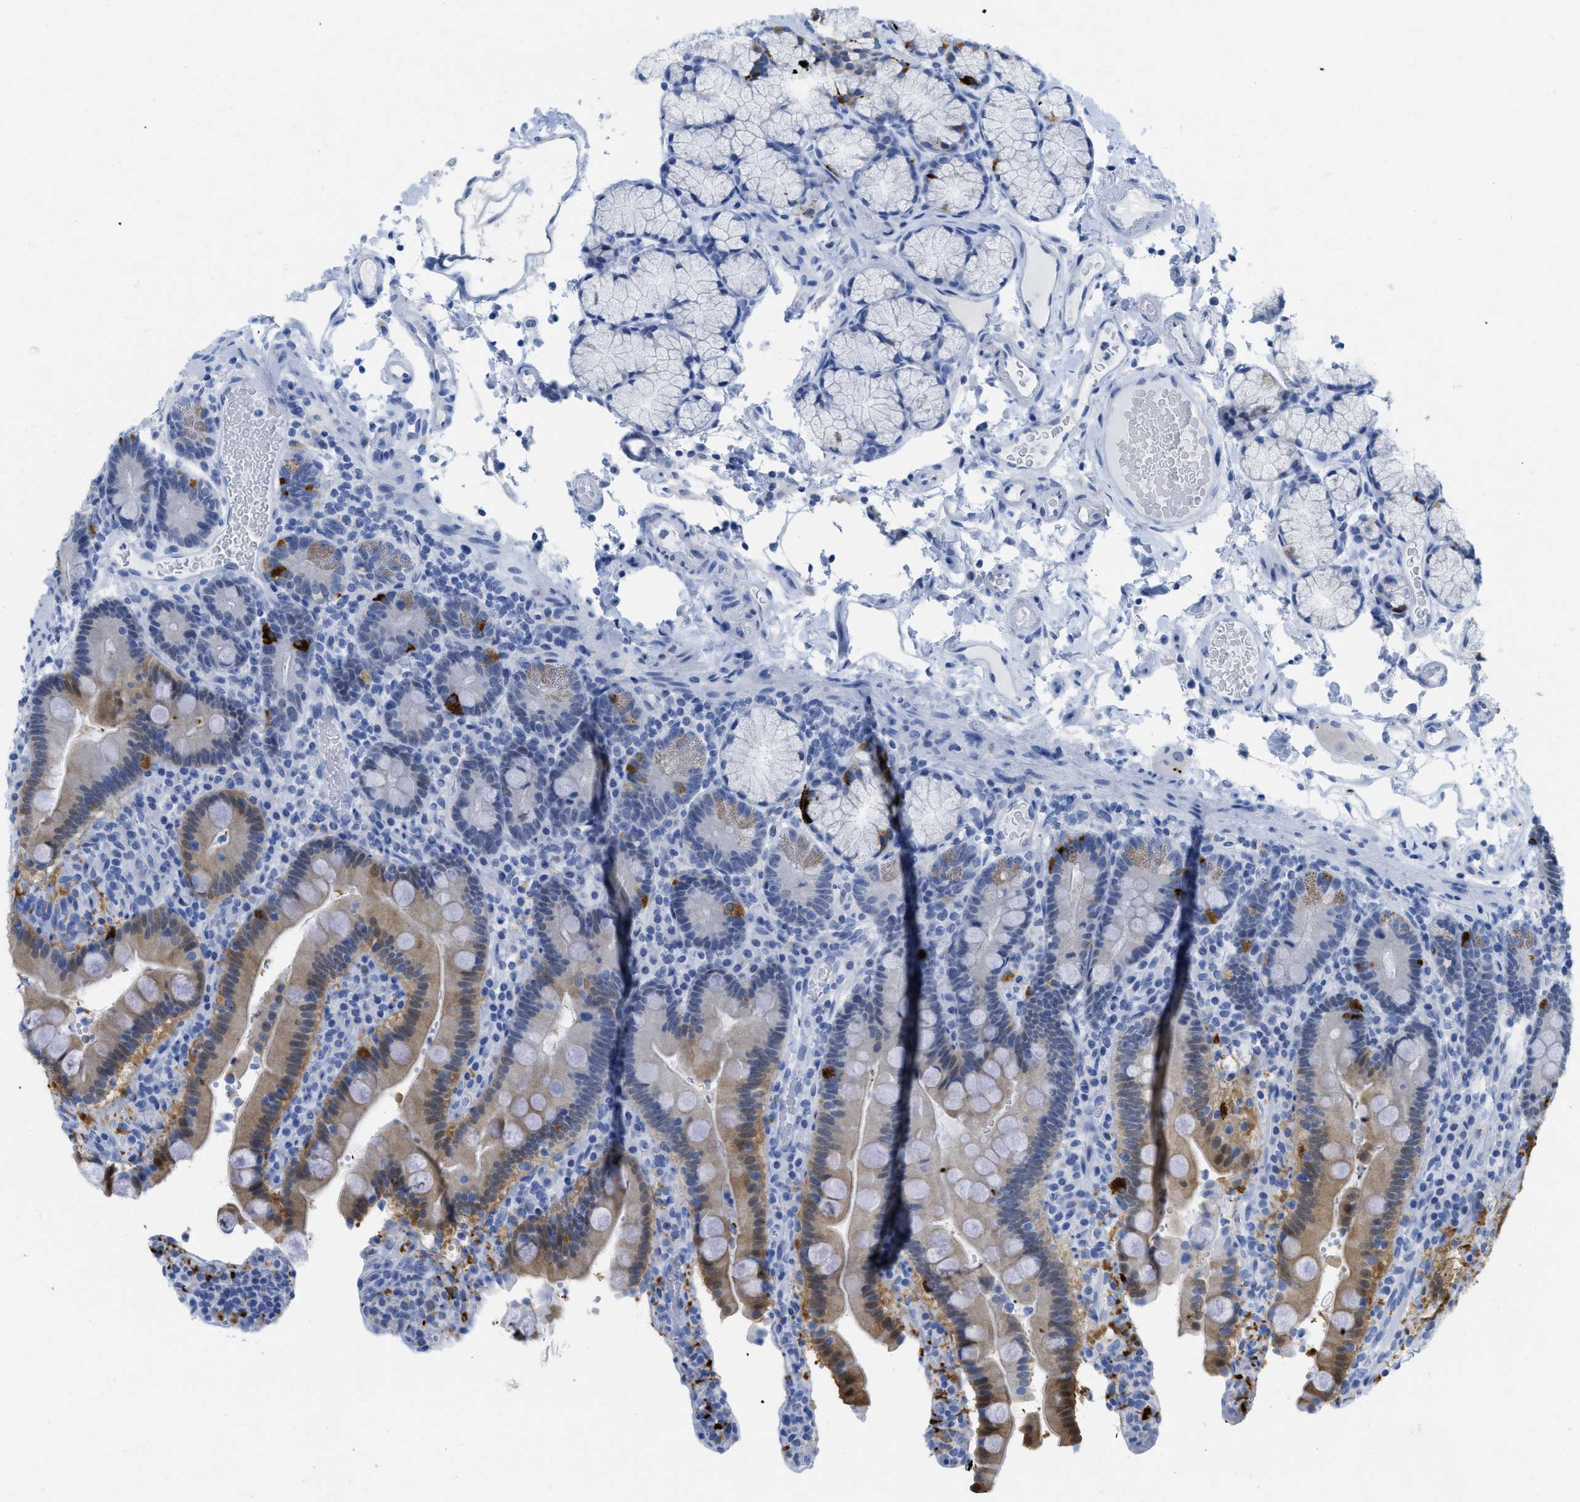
{"staining": {"intensity": "strong", "quantity": "<25%", "location": "cytoplasmic/membranous,nuclear"}, "tissue": "duodenum", "cell_type": "Glandular cells", "image_type": "normal", "snomed": [{"axis": "morphology", "description": "Normal tissue, NOS"}, {"axis": "topography", "description": "Small intestine, NOS"}], "caption": "The micrograph reveals a brown stain indicating the presence of a protein in the cytoplasmic/membranous,nuclear of glandular cells in duodenum. The protein is stained brown, and the nuclei are stained in blue (DAB (3,3'-diaminobenzidine) IHC with brightfield microscopy, high magnification).", "gene": "WDR4", "patient": {"sex": "female", "age": 71}}